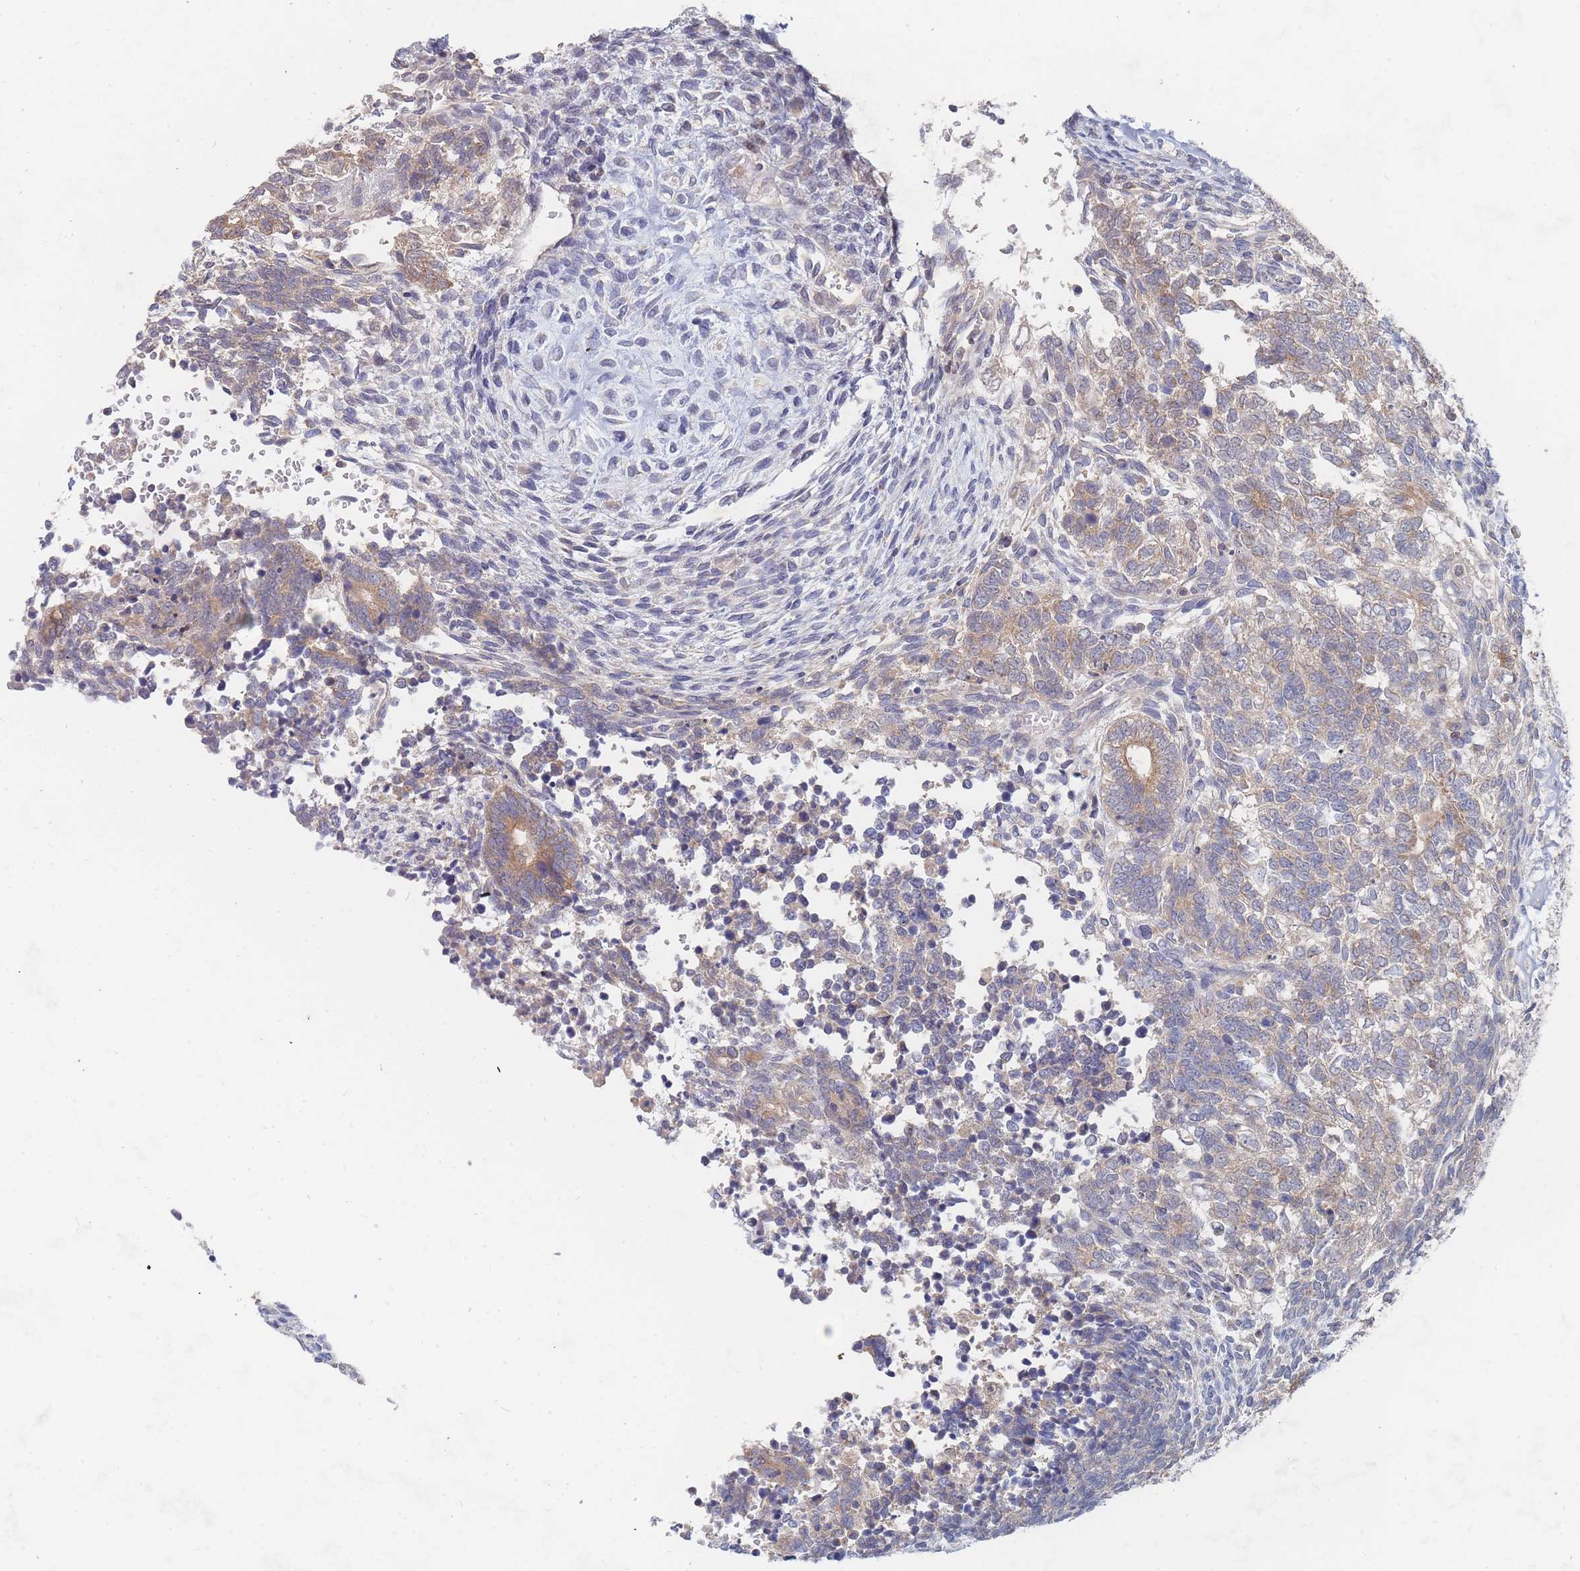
{"staining": {"intensity": "moderate", "quantity": "25%-75%", "location": "cytoplasmic/membranous"}, "tissue": "testis cancer", "cell_type": "Tumor cells", "image_type": "cancer", "snomed": [{"axis": "morphology", "description": "Carcinoma, Embryonal, NOS"}, {"axis": "topography", "description": "Testis"}], "caption": "Protein staining of testis cancer tissue demonstrates moderate cytoplasmic/membranous positivity in approximately 25%-75% of tumor cells.", "gene": "PPP6C", "patient": {"sex": "male", "age": 23}}